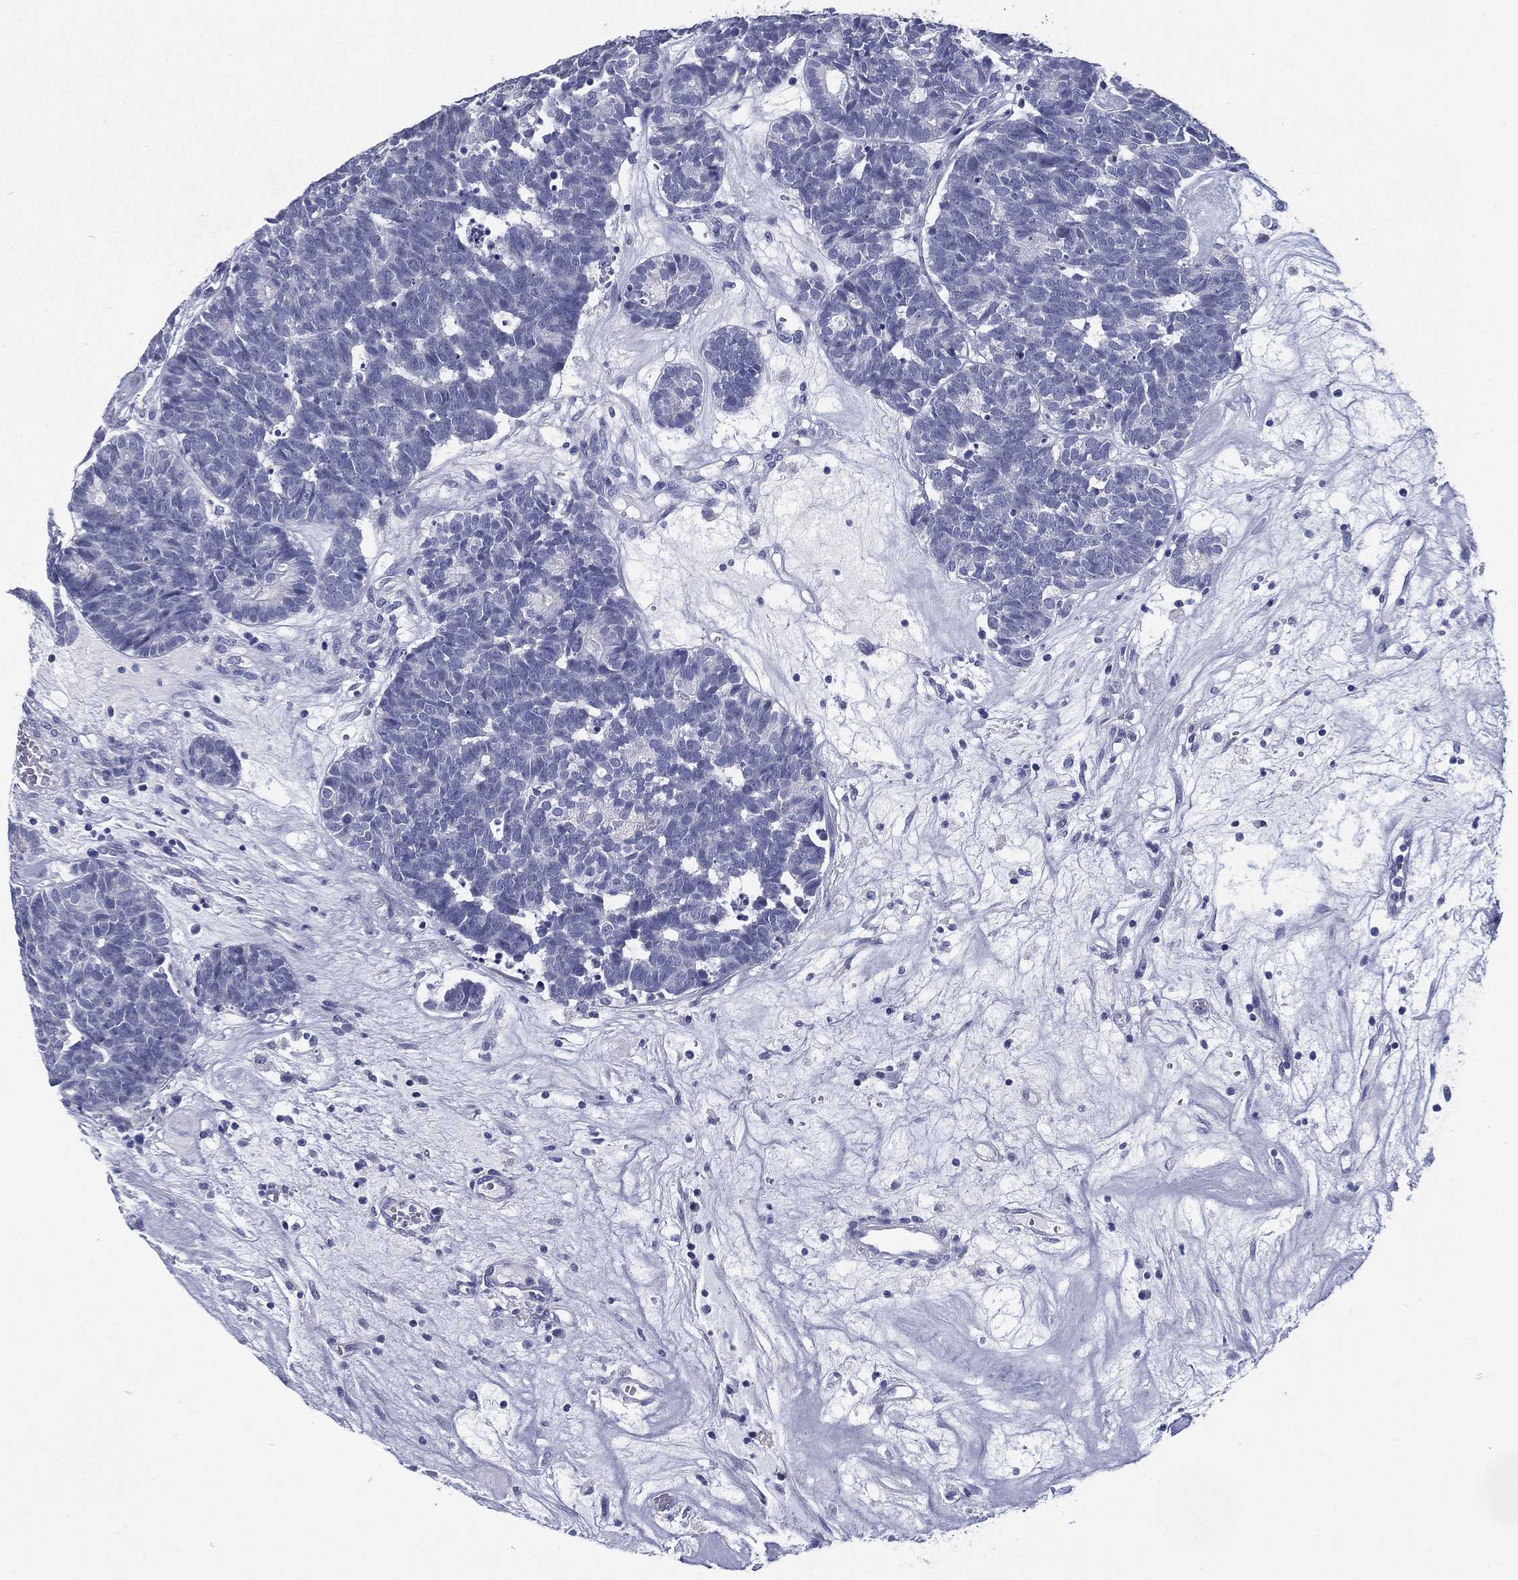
{"staining": {"intensity": "negative", "quantity": "none", "location": "none"}, "tissue": "head and neck cancer", "cell_type": "Tumor cells", "image_type": "cancer", "snomed": [{"axis": "morphology", "description": "Adenocarcinoma, NOS"}, {"axis": "topography", "description": "Head-Neck"}], "caption": "Tumor cells are negative for brown protein staining in head and neck adenocarcinoma. The staining was performed using DAB to visualize the protein expression in brown, while the nuclei were stained in blue with hematoxylin (Magnification: 20x).", "gene": "RSPH4A", "patient": {"sex": "female", "age": 81}}